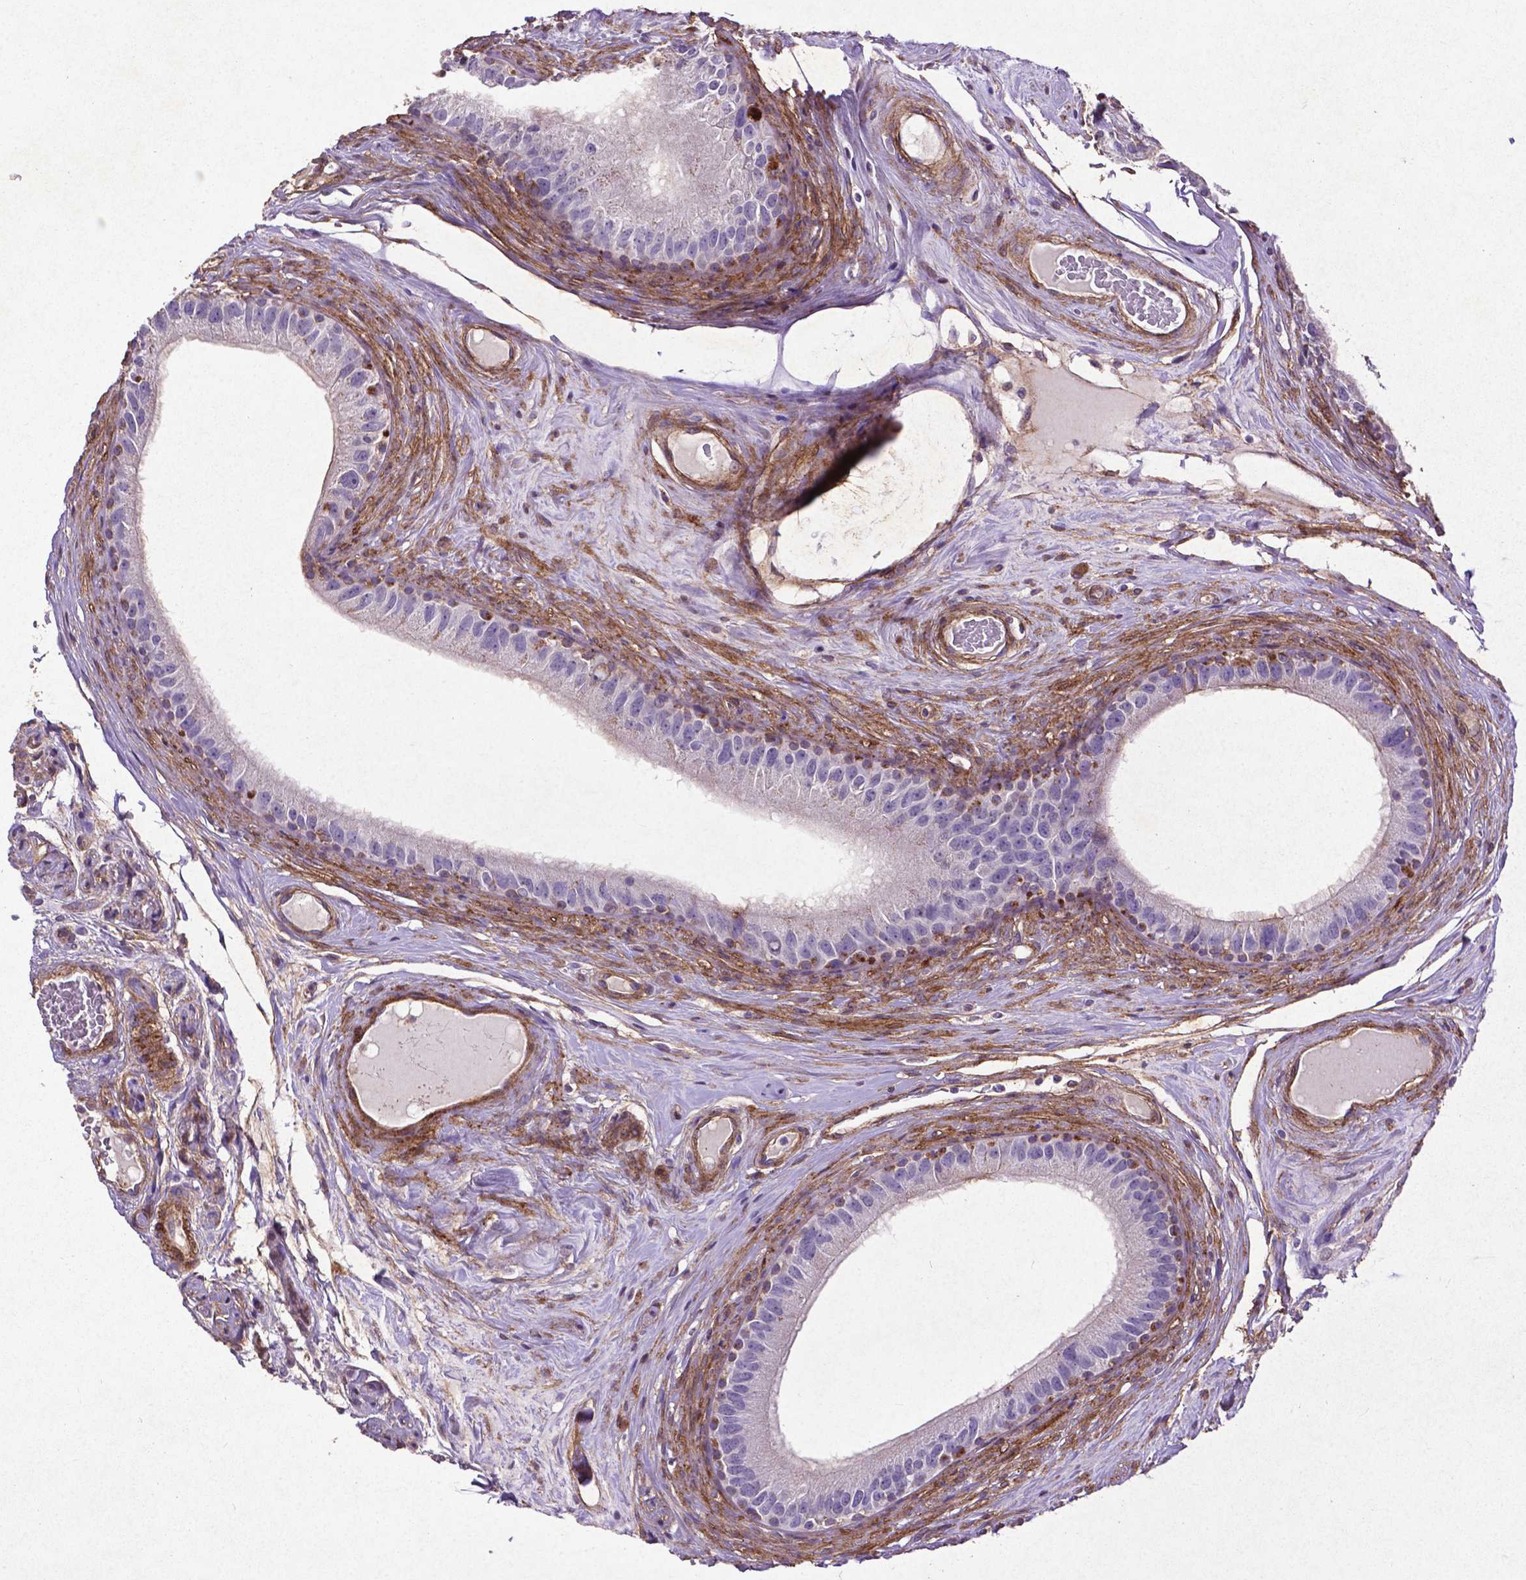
{"staining": {"intensity": "negative", "quantity": "none", "location": "none"}, "tissue": "epididymis", "cell_type": "Glandular cells", "image_type": "normal", "snomed": [{"axis": "morphology", "description": "Normal tissue, NOS"}, {"axis": "topography", "description": "Epididymis"}], "caption": "Immunohistochemistry histopathology image of unremarkable epididymis: human epididymis stained with DAB (3,3'-diaminobenzidine) shows no significant protein positivity in glandular cells. (Brightfield microscopy of DAB (3,3'-diaminobenzidine) IHC at high magnification).", "gene": "RRAS", "patient": {"sex": "male", "age": 59}}